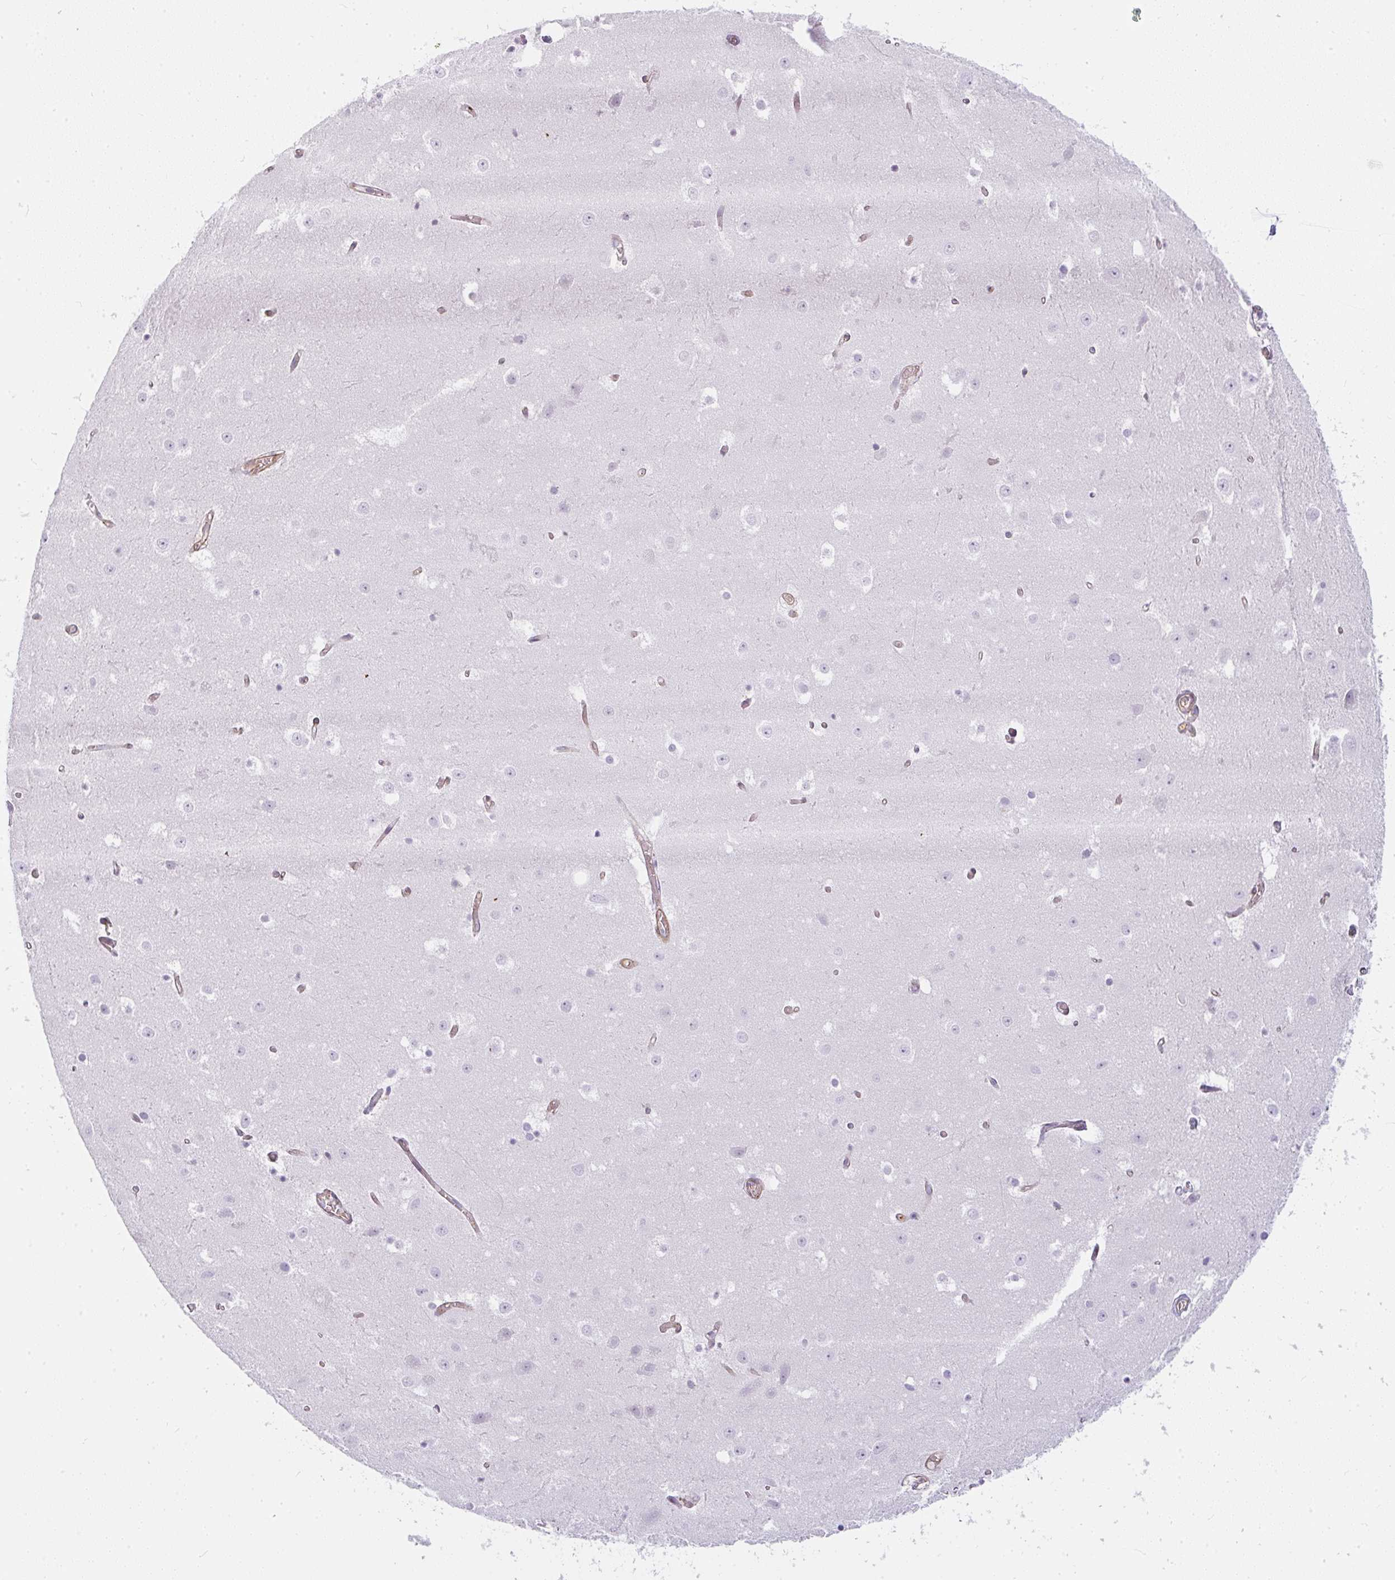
{"staining": {"intensity": "negative", "quantity": "none", "location": "none"}, "tissue": "hippocampus", "cell_type": "Glial cells", "image_type": "normal", "snomed": [{"axis": "morphology", "description": "Normal tissue, NOS"}, {"axis": "topography", "description": "Hippocampus"}], "caption": "Photomicrograph shows no significant protein staining in glial cells of normal hippocampus. (Stains: DAB (3,3'-diaminobenzidine) IHC with hematoxylin counter stain, Microscopy: brightfield microscopy at high magnification).", "gene": "SULF1", "patient": {"sex": "female", "age": 52}}